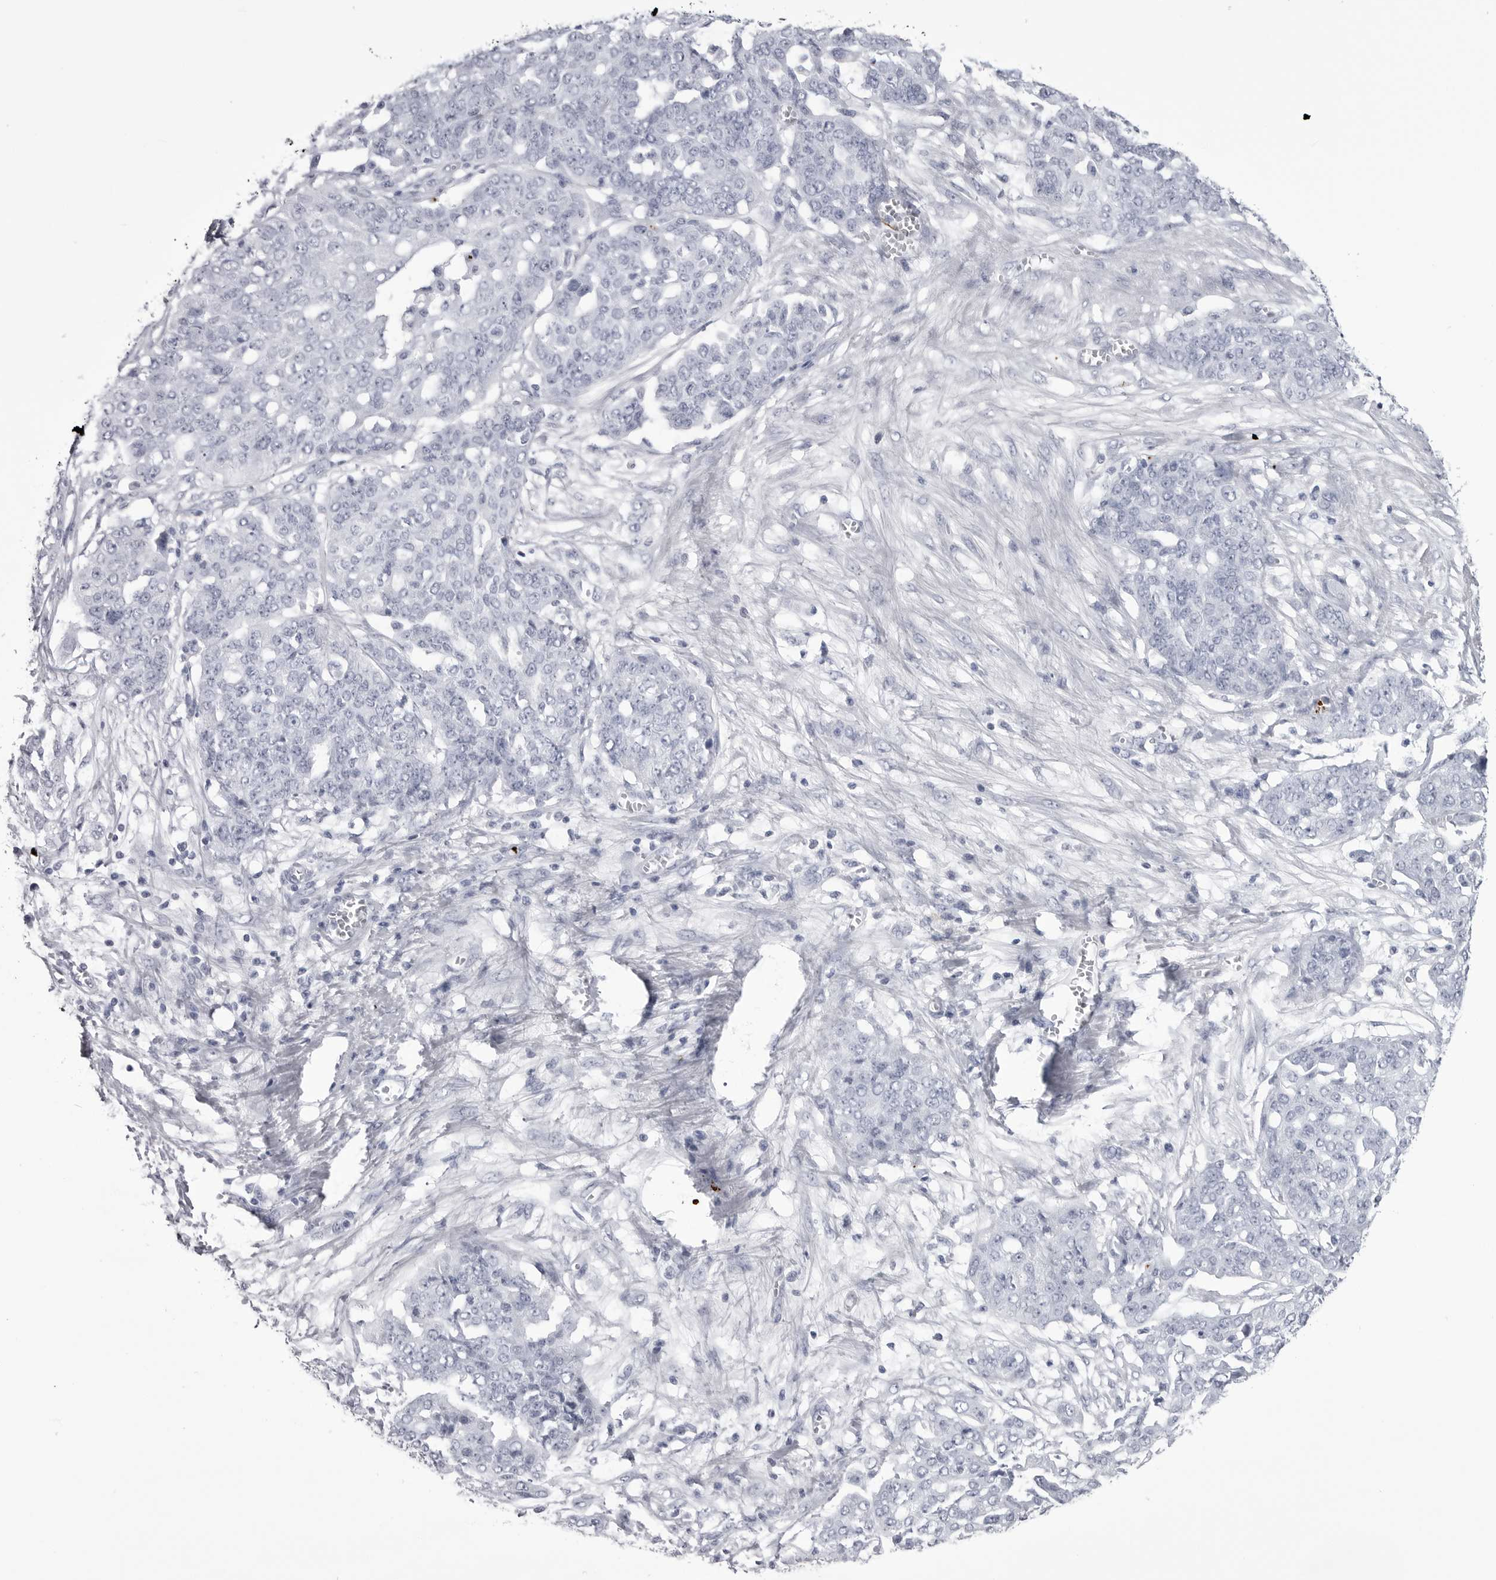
{"staining": {"intensity": "negative", "quantity": "none", "location": "none"}, "tissue": "ovarian cancer", "cell_type": "Tumor cells", "image_type": "cancer", "snomed": [{"axis": "morphology", "description": "Cystadenocarcinoma, serous, NOS"}, {"axis": "topography", "description": "Soft tissue"}, {"axis": "topography", "description": "Ovary"}], "caption": "IHC histopathology image of neoplastic tissue: ovarian cancer stained with DAB shows no significant protein staining in tumor cells.", "gene": "COL26A1", "patient": {"sex": "female", "age": 57}}